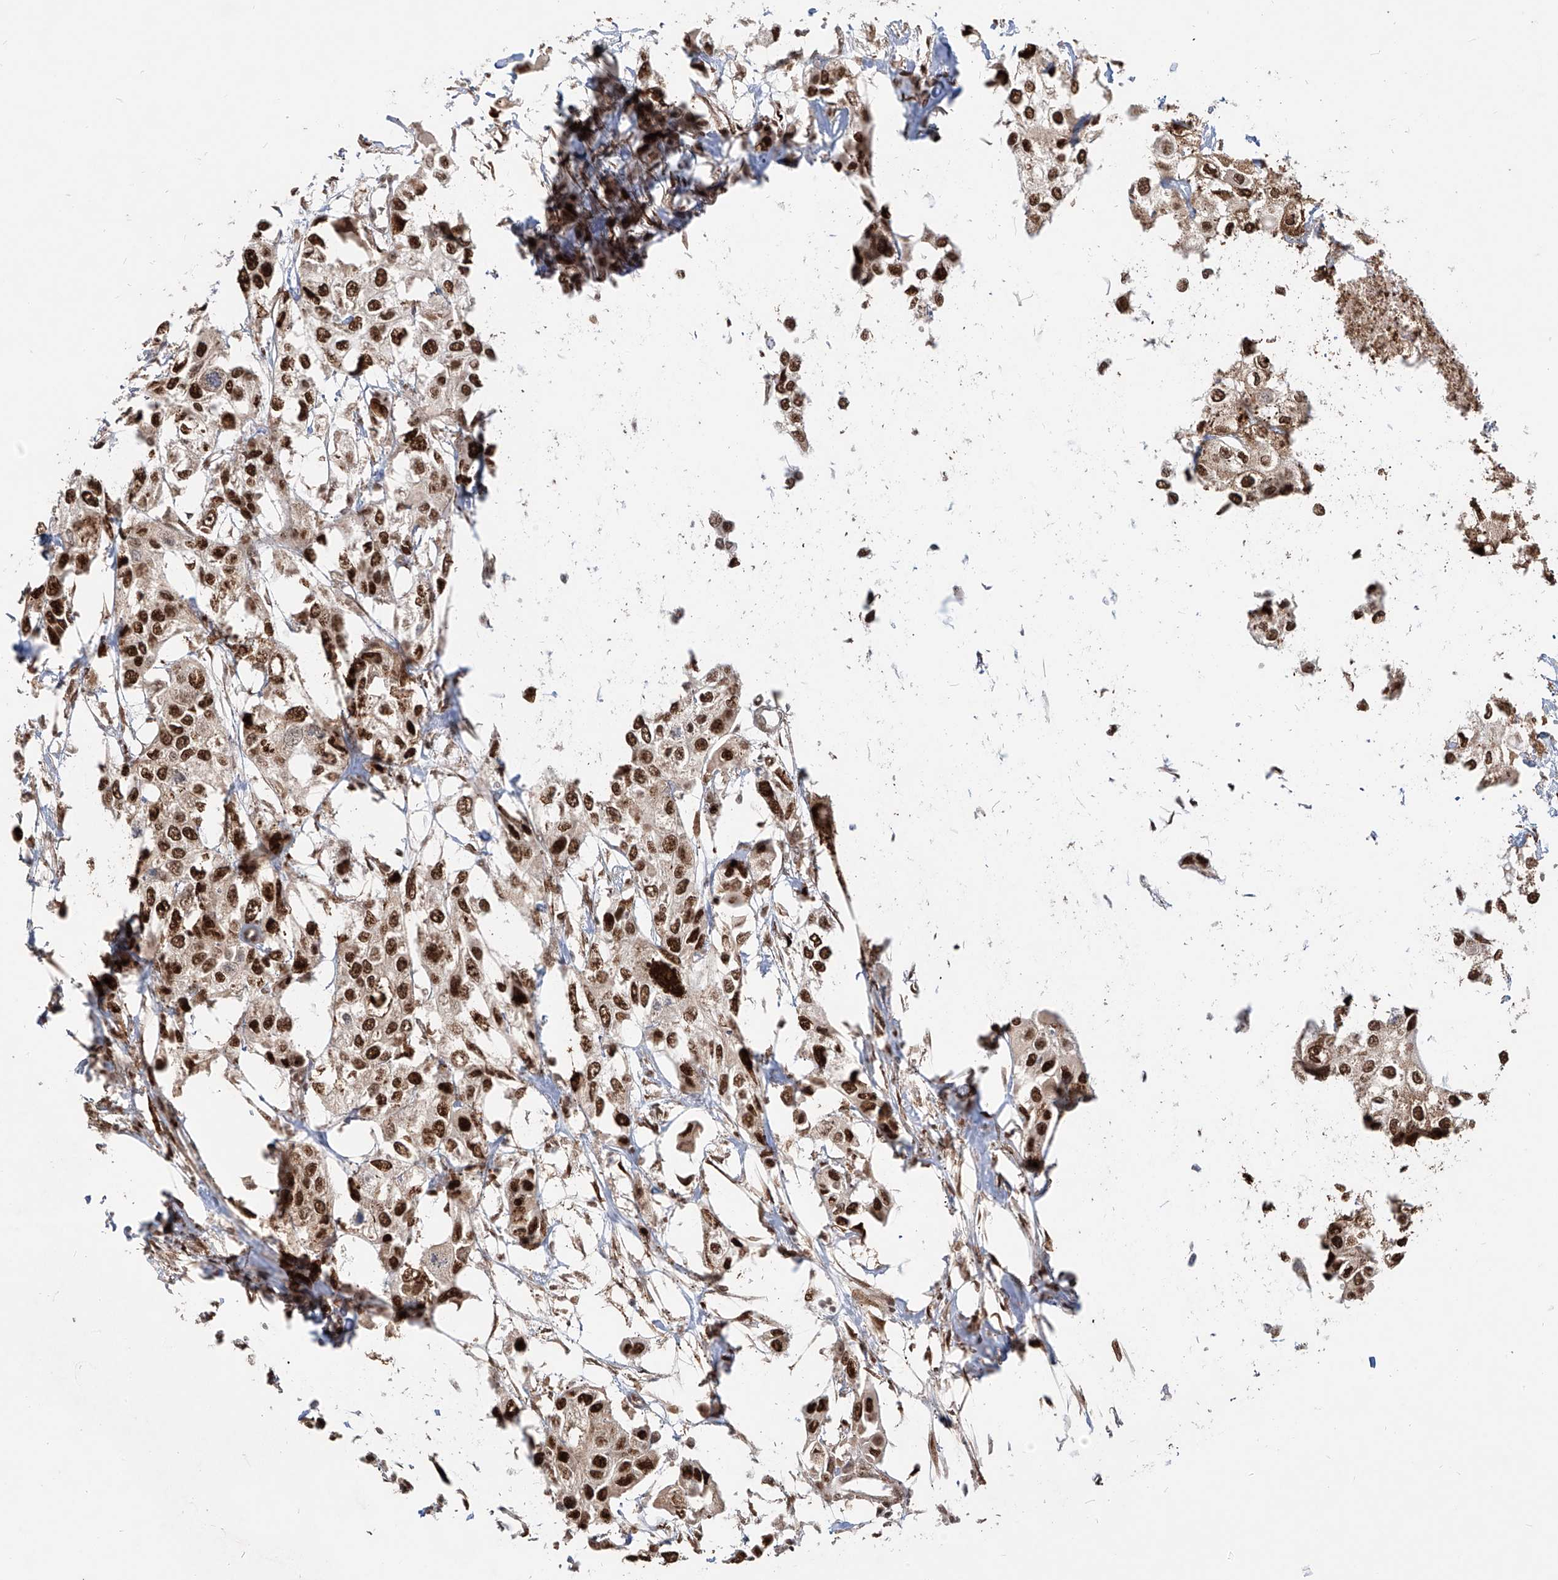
{"staining": {"intensity": "strong", "quantity": ">75%", "location": "nuclear"}, "tissue": "urothelial cancer", "cell_type": "Tumor cells", "image_type": "cancer", "snomed": [{"axis": "morphology", "description": "Urothelial carcinoma, High grade"}, {"axis": "topography", "description": "Urinary bladder"}], "caption": "Immunohistochemical staining of urothelial carcinoma (high-grade) shows high levels of strong nuclear positivity in about >75% of tumor cells.", "gene": "ZNF710", "patient": {"sex": "male", "age": 64}}